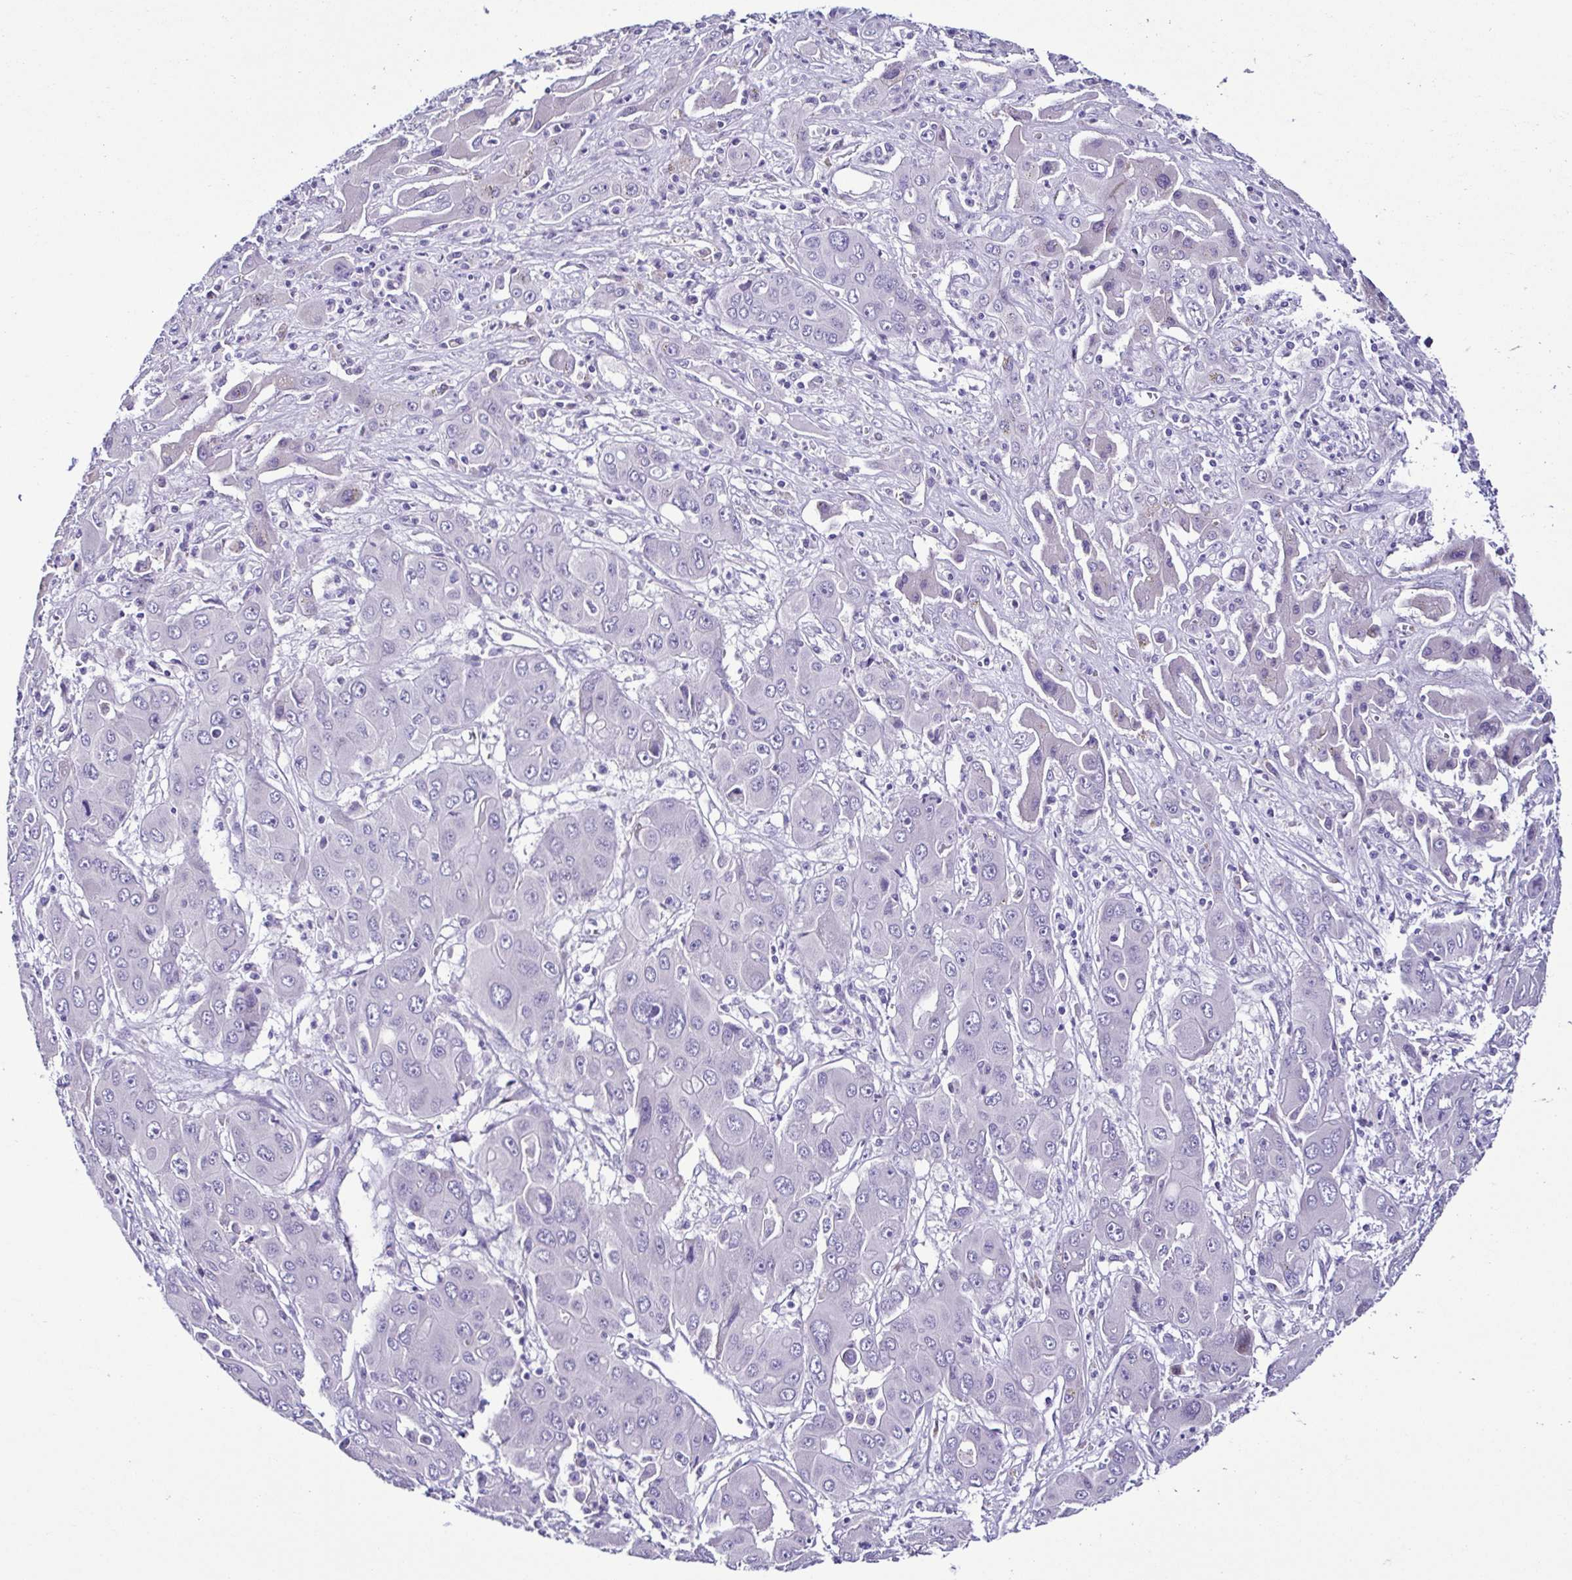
{"staining": {"intensity": "negative", "quantity": "none", "location": "none"}, "tissue": "liver cancer", "cell_type": "Tumor cells", "image_type": "cancer", "snomed": [{"axis": "morphology", "description": "Cholangiocarcinoma"}, {"axis": "topography", "description": "Liver"}], "caption": "Protein analysis of liver cancer demonstrates no significant positivity in tumor cells.", "gene": "SRL", "patient": {"sex": "male", "age": 67}}